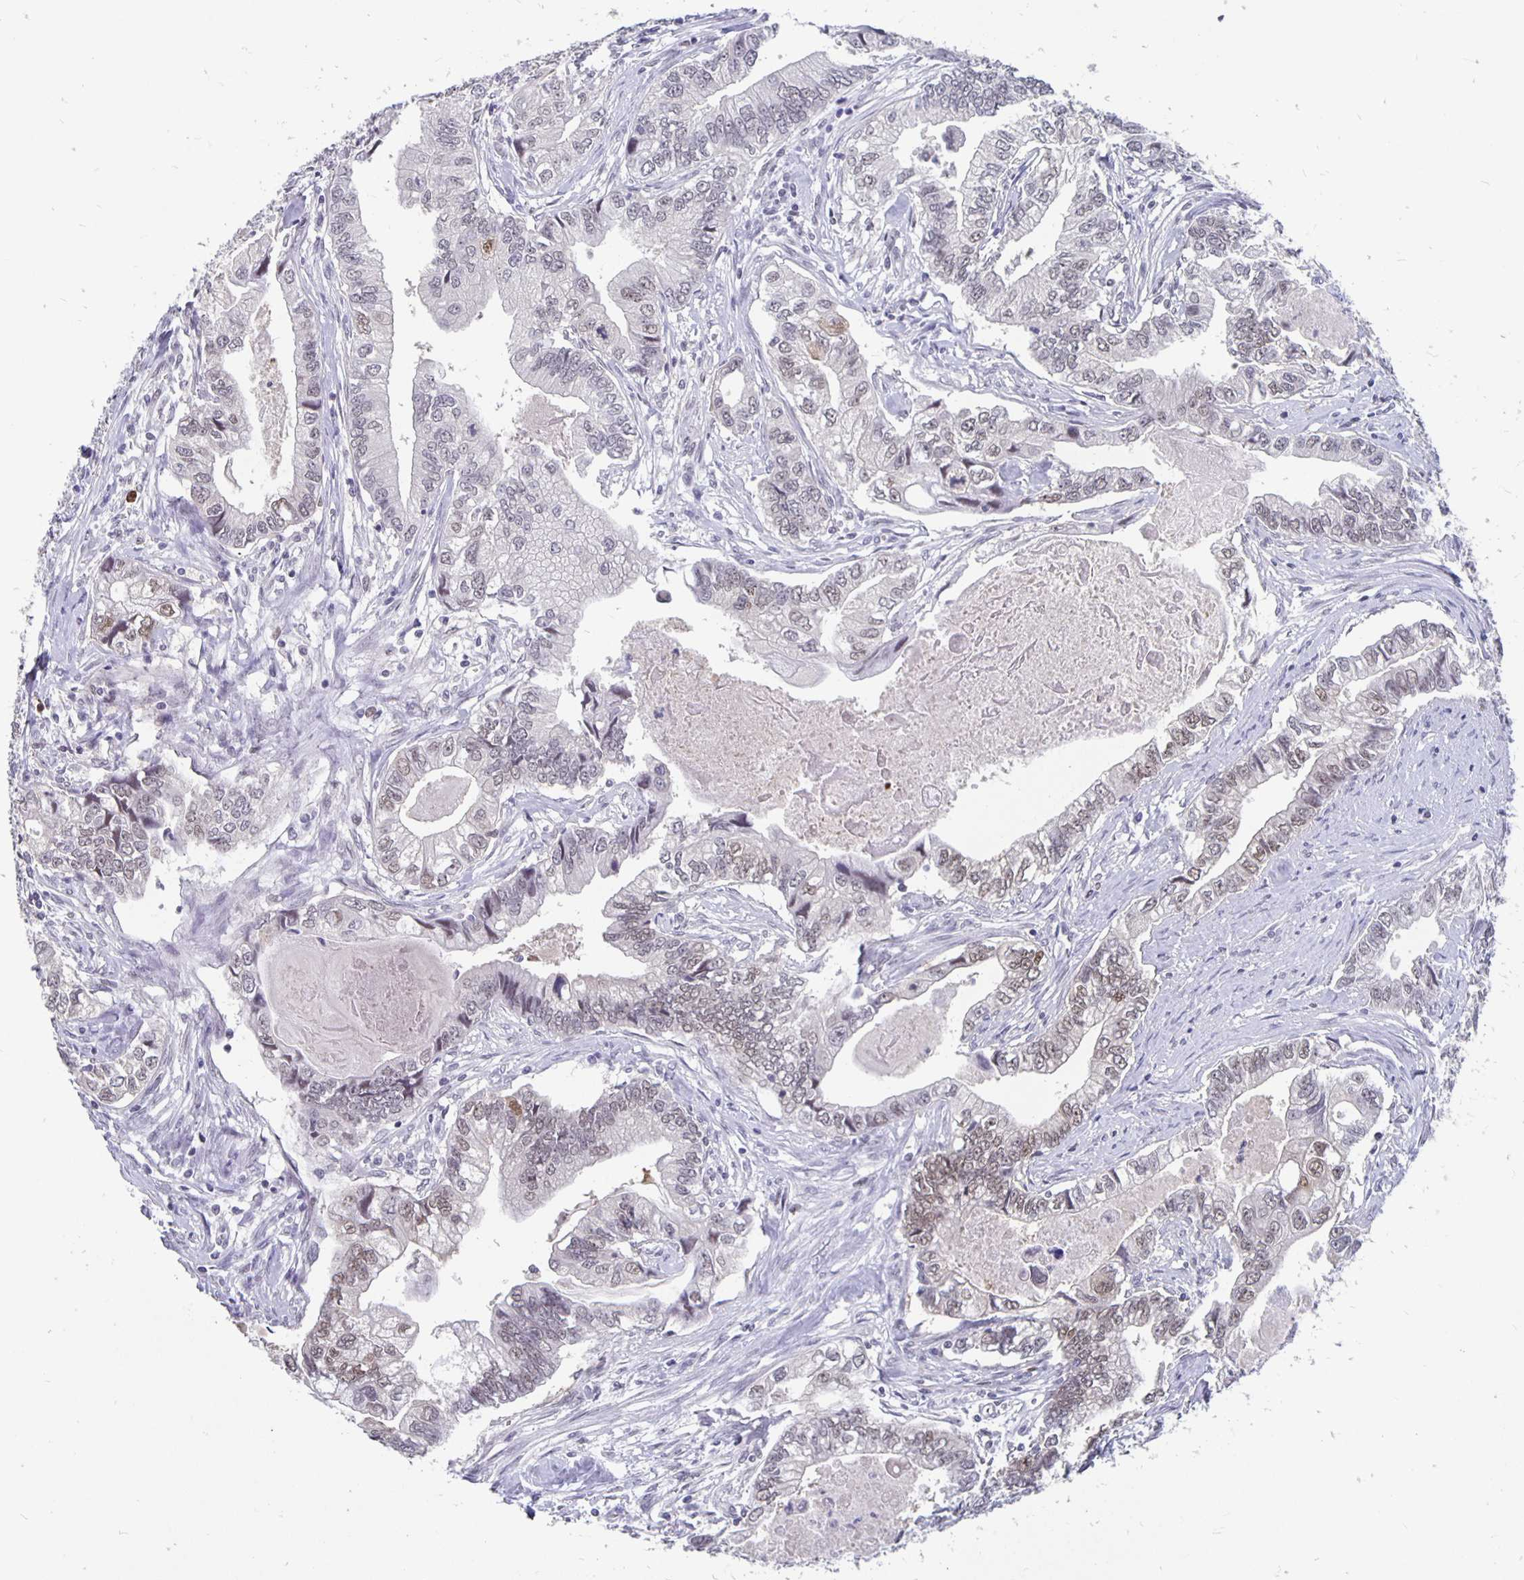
{"staining": {"intensity": "weak", "quantity": "25%-75%", "location": "nuclear"}, "tissue": "stomach cancer", "cell_type": "Tumor cells", "image_type": "cancer", "snomed": [{"axis": "morphology", "description": "Adenocarcinoma, NOS"}, {"axis": "topography", "description": "Pancreas"}, {"axis": "topography", "description": "Stomach, upper"}], "caption": "Immunohistochemical staining of human stomach cancer (adenocarcinoma) exhibits weak nuclear protein expression in approximately 25%-75% of tumor cells.", "gene": "ZNF691", "patient": {"sex": "male", "age": 77}}